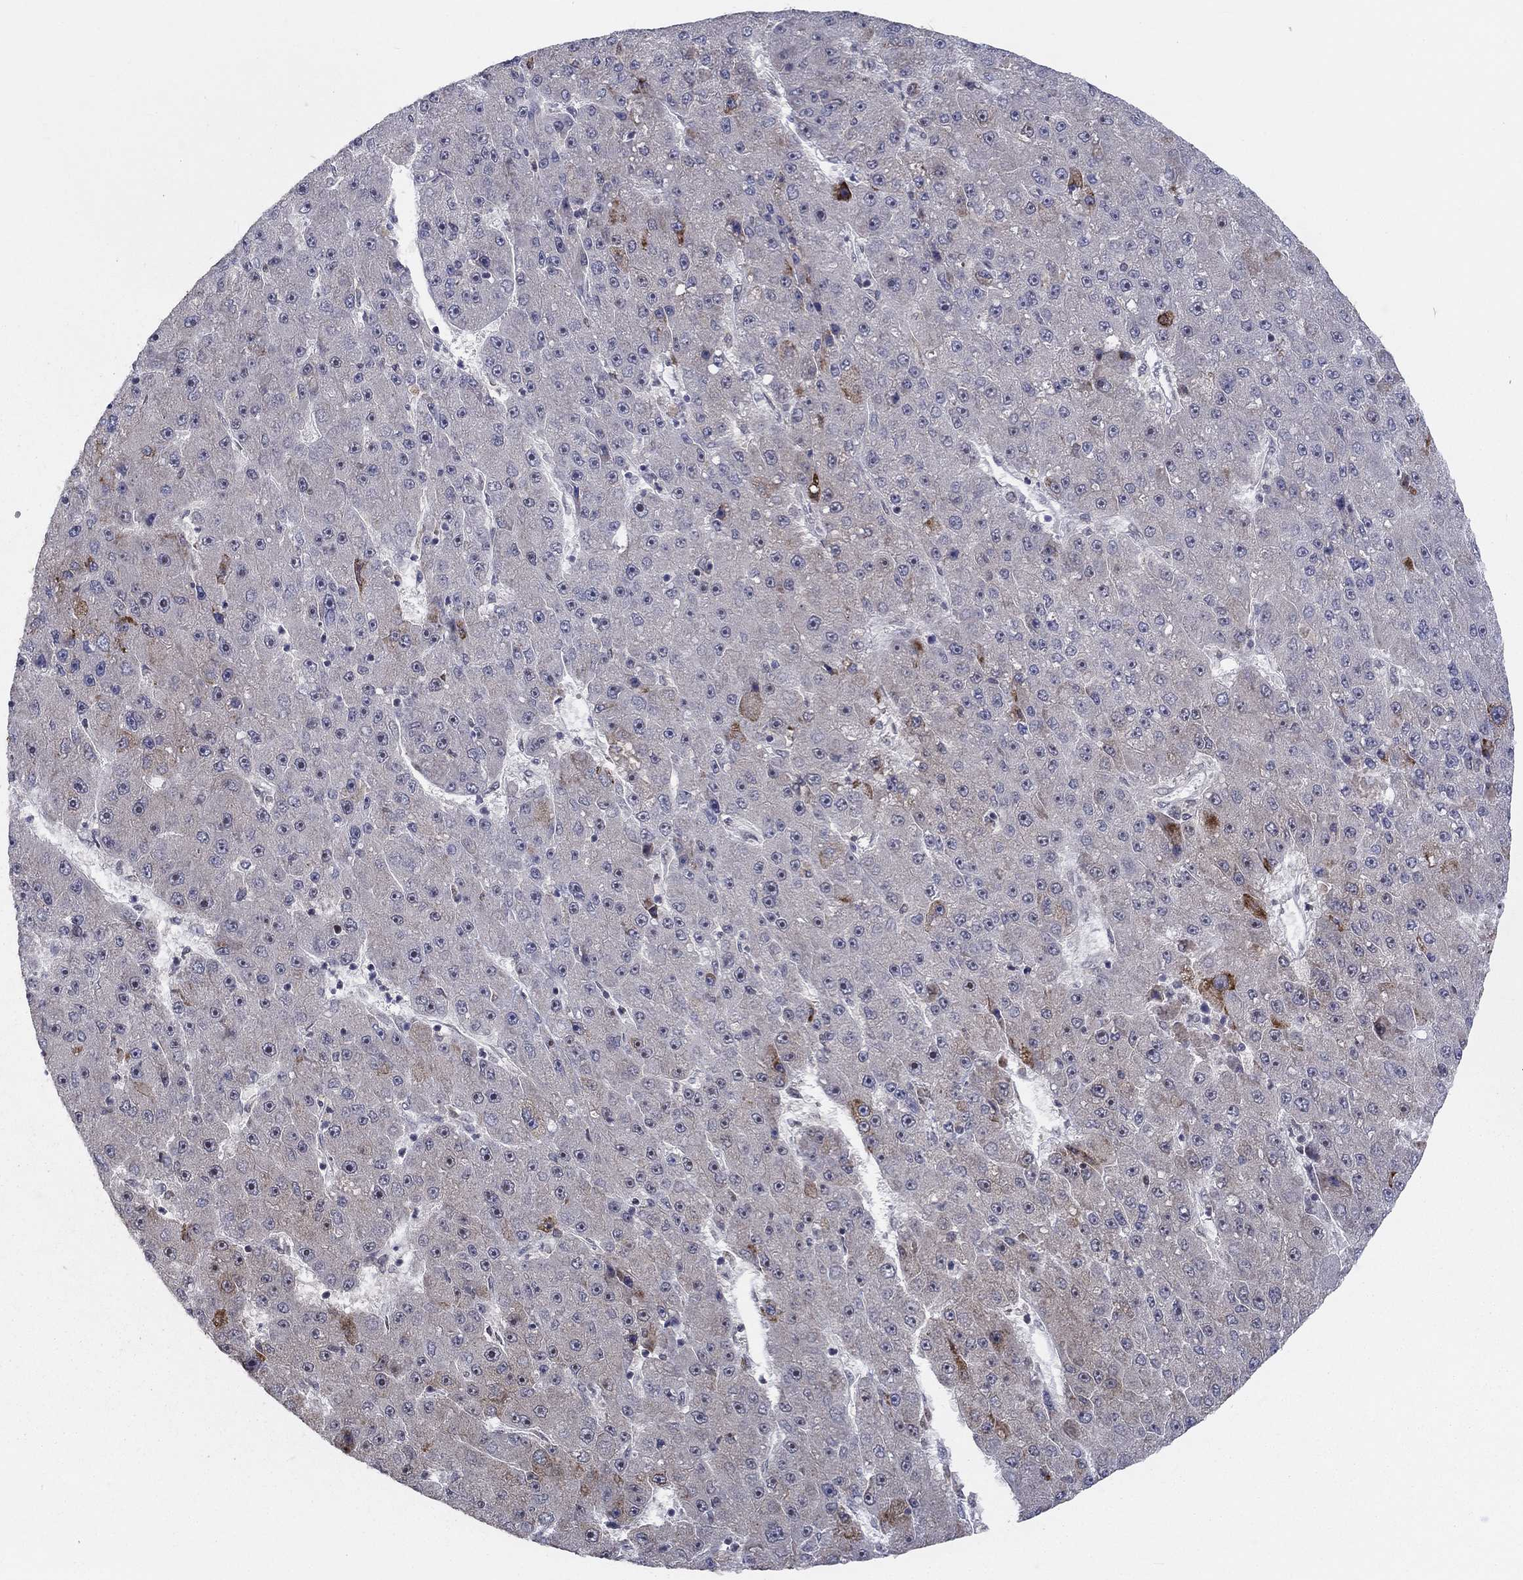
{"staining": {"intensity": "moderate", "quantity": "<25%", "location": "cytoplasmic/membranous"}, "tissue": "liver cancer", "cell_type": "Tumor cells", "image_type": "cancer", "snomed": [{"axis": "morphology", "description": "Carcinoma, Hepatocellular, NOS"}, {"axis": "topography", "description": "Liver"}], "caption": "Liver cancer stained with DAB IHC demonstrates low levels of moderate cytoplasmic/membranous staining in about <25% of tumor cells. Immunohistochemistry (ihc) stains the protein of interest in brown and the nuclei are stained blue.", "gene": "CETN3", "patient": {"sex": "male", "age": 67}}